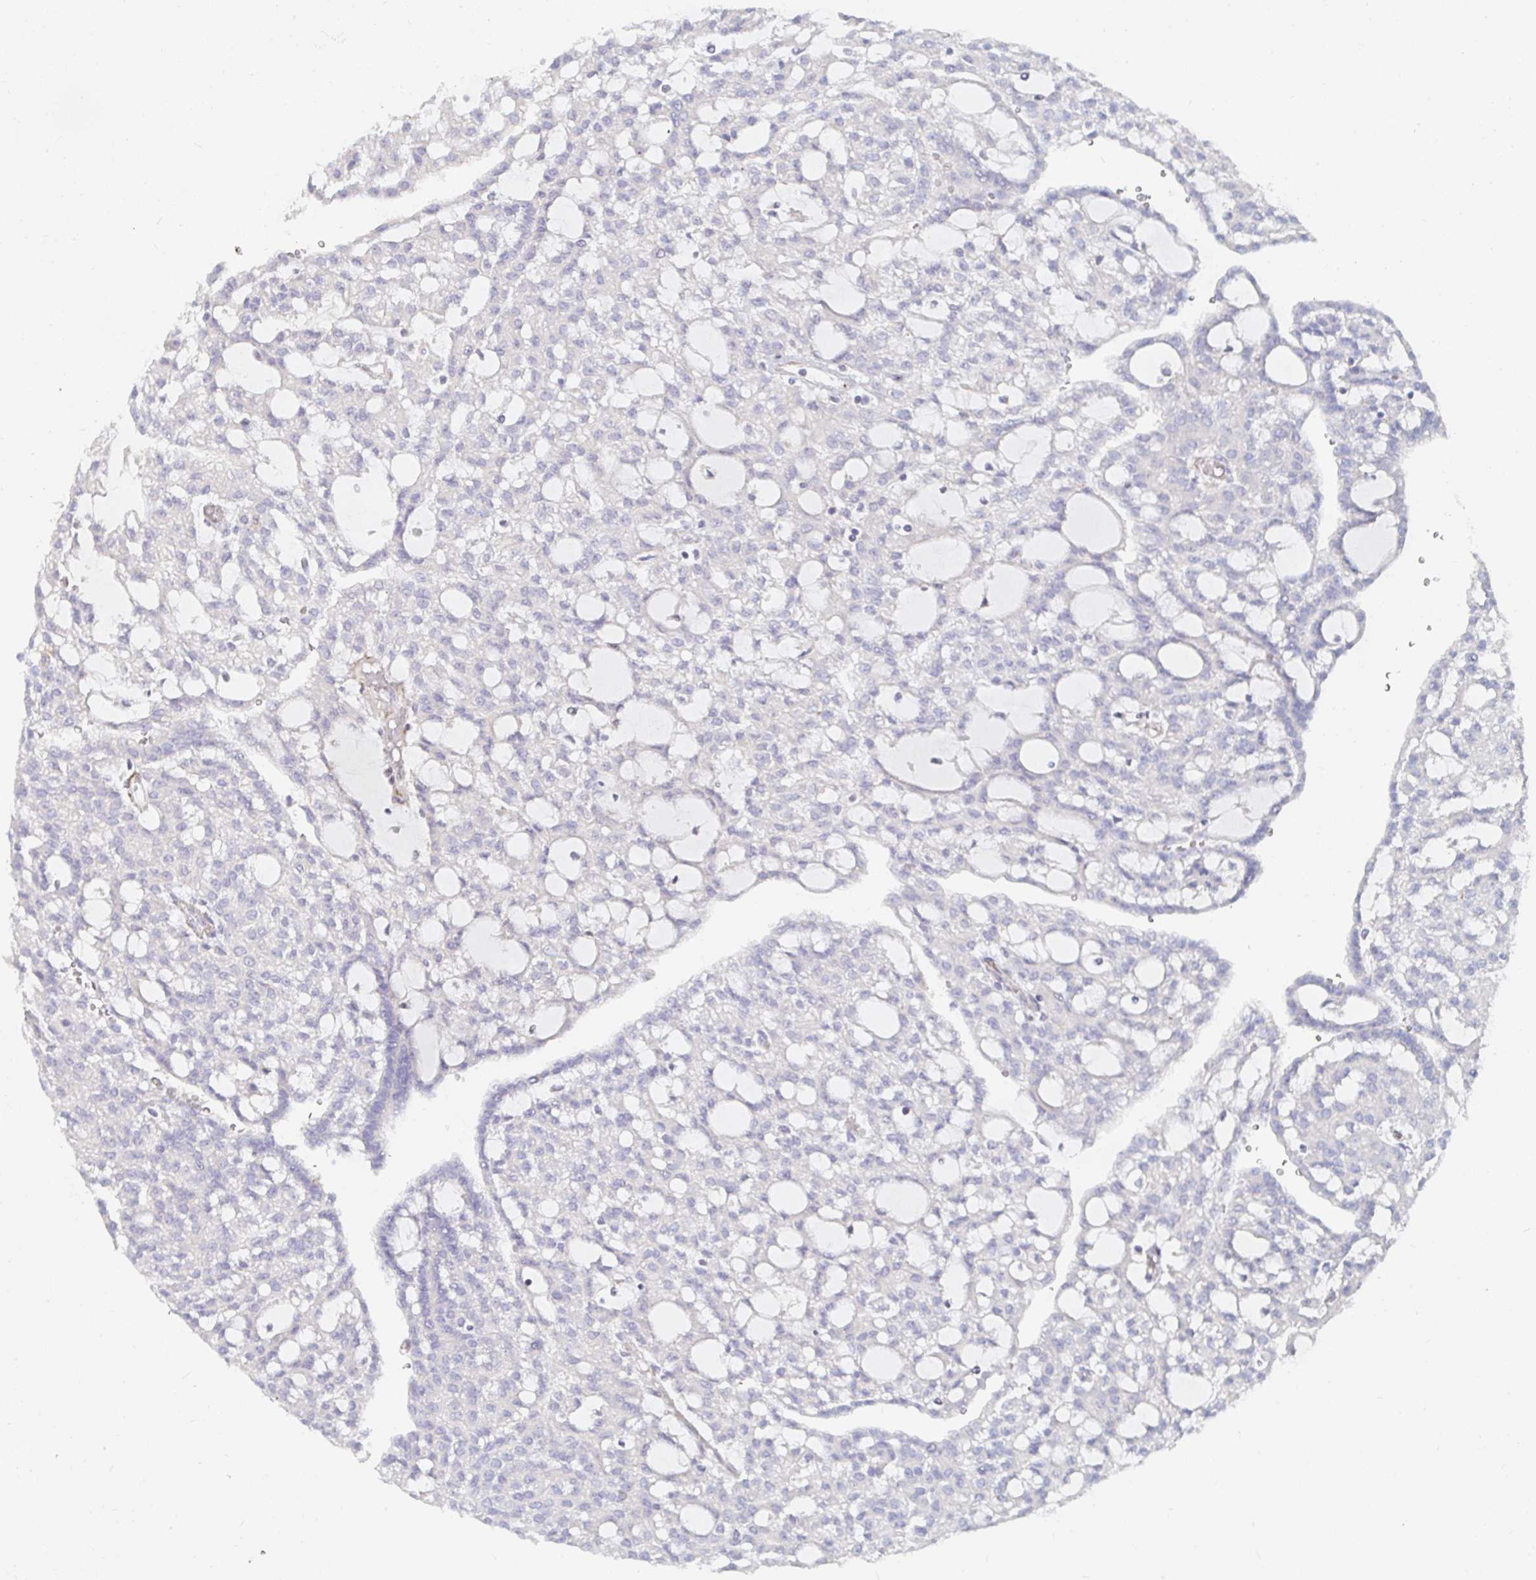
{"staining": {"intensity": "negative", "quantity": "none", "location": "none"}, "tissue": "renal cancer", "cell_type": "Tumor cells", "image_type": "cancer", "snomed": [{"axis": "morphology", "description": "Adenocarcinoma, NOS"}, {"axis": "topography", "description": "Kidney"}], "caption": "This is an immunohistochemistry (IHC) micrograph of renal adenocarcinoma. There is no positivity in tumor cells.", "gene": "SSH2", "patient": {"sex": "male", "age": 63}}